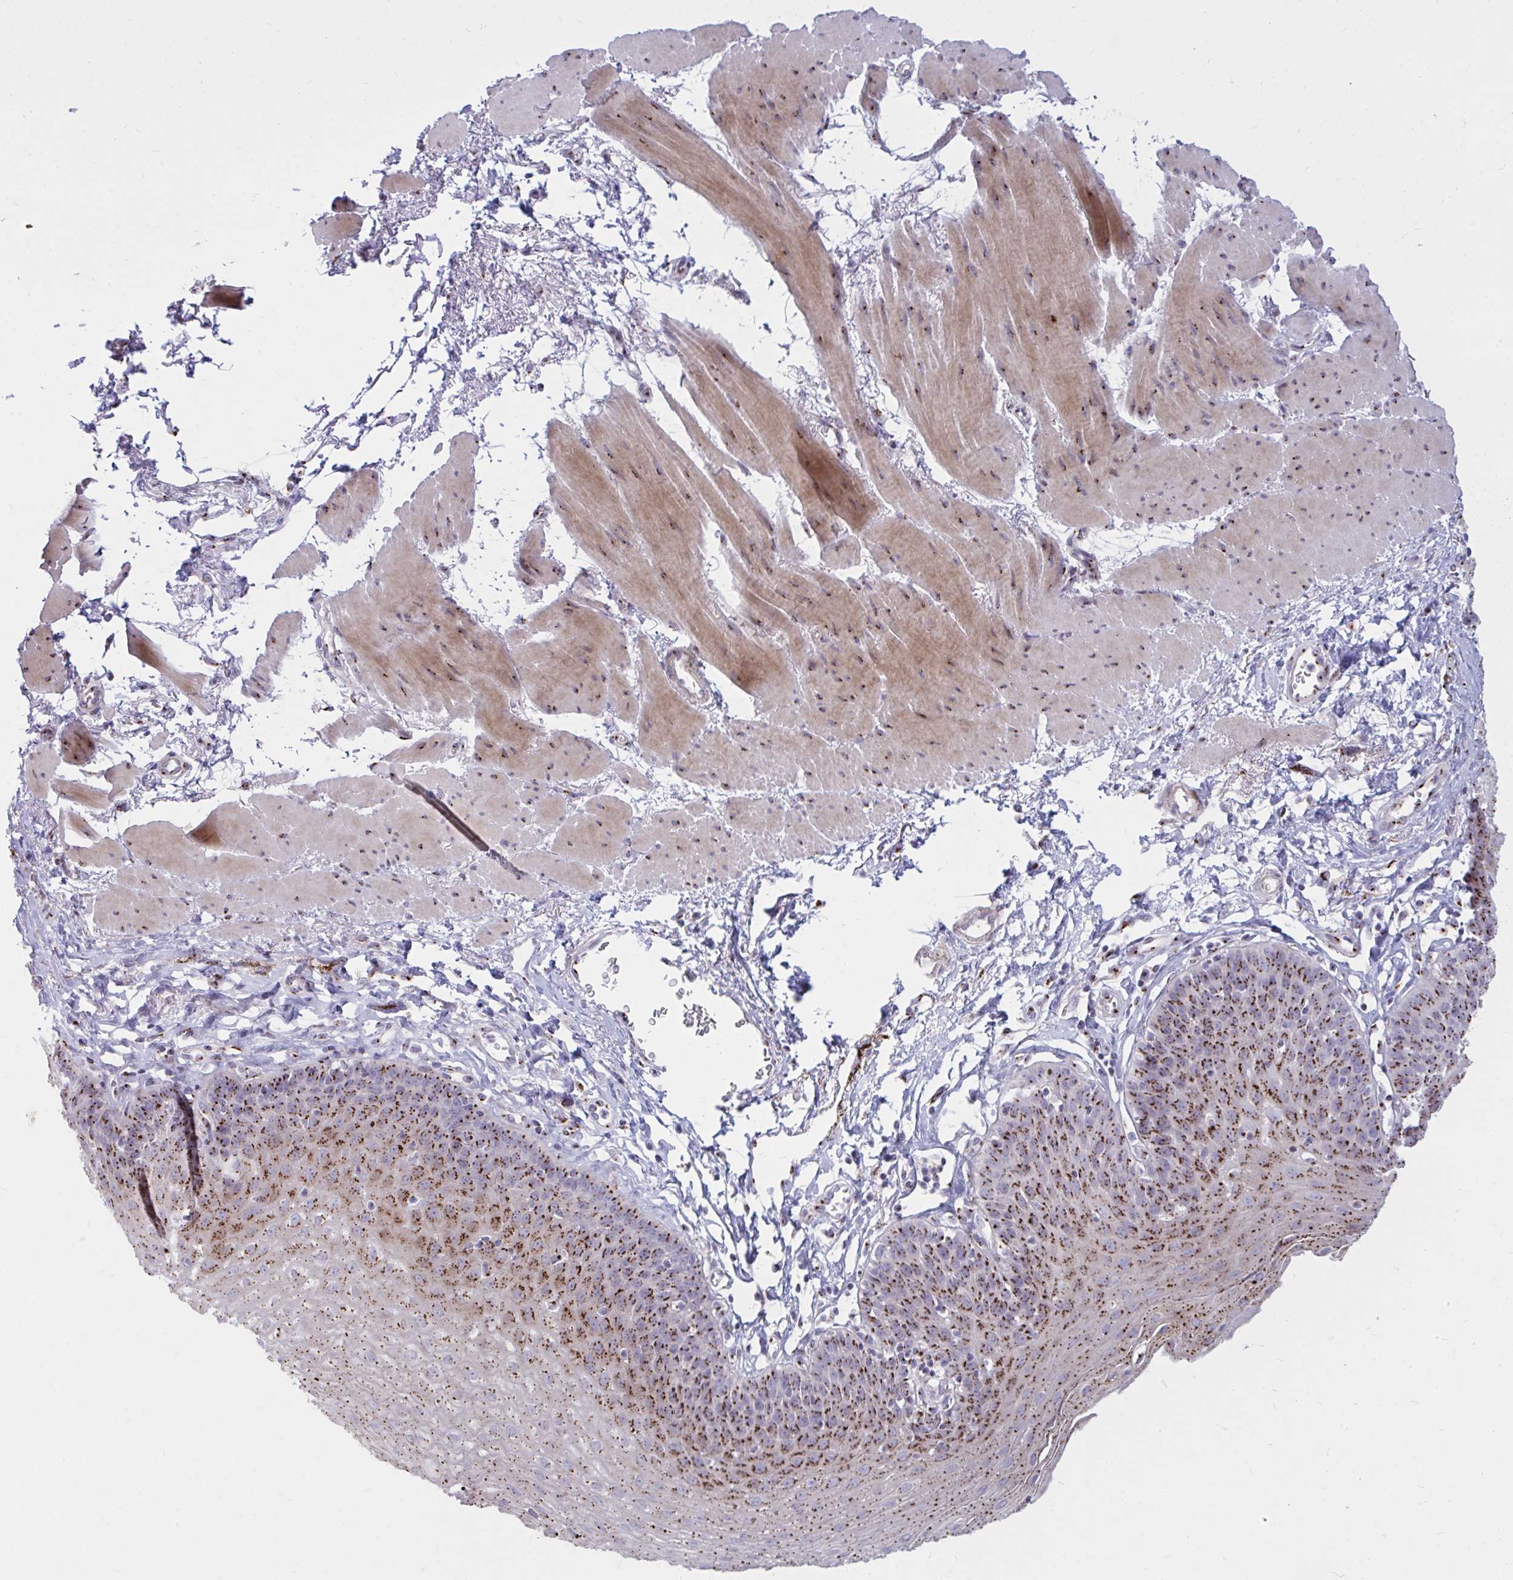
{"staining": {"intensity": "strong", "quantity": ">75%", "location": "cytoplasmic/membranous"}, "tissue": "esophagus", "cell_type": "Squamous epithelial cells", "image_type": "normal", "snomed": [{"axis": "morphology", "description": "Normal tissue, NOS"}, {"axis": "topography", "description": "Esophagus"}], "caption": "Immunohistochemistry image of unremarkable esophagus stained for a protein (brown), which shows high levels of strong cytoplasmic/membranous staining in about >75% of squamous epithelial cells.", "gene": "RAB6A", "patient": {"sex": "female", "age": 81}}